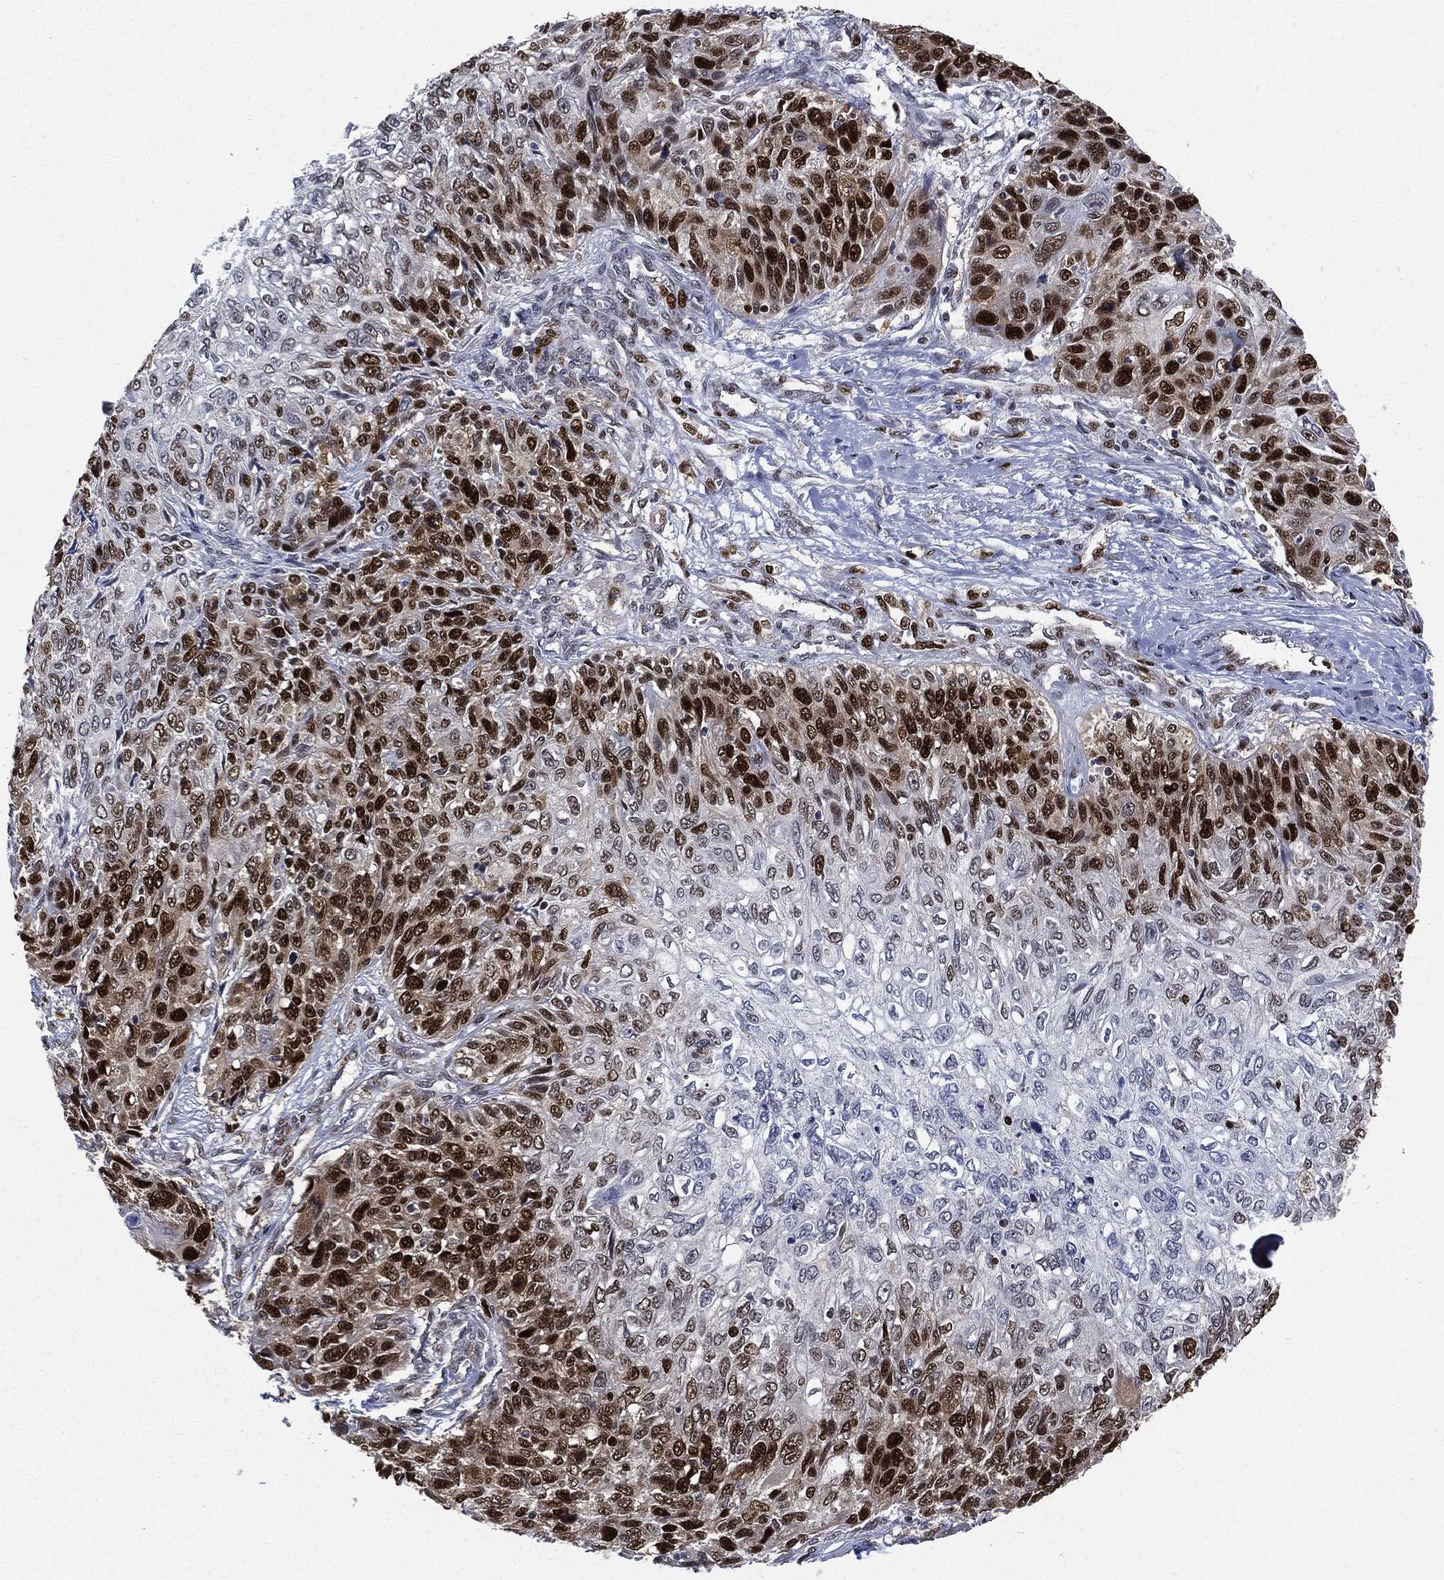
{"staining": {"intensity": "strong", "quantity": "25%-75%", "location": "nuclear"}, "tissue": "skin cancer", "cell_type": "Tumor cells", "image_type": "cancer", "snomed": [{"axis": "morphology", "description": "Squamous cell carcinoma, NOS"}, {"axis": "topography", "description": "Skin"}], "caption": "Squamous cell carcinoma (skin) tissue shows strong nuclear expression in approximately 25%-75% of tumor cells, visualized by immunohistochemistry. (DAB = brown stain, brightfield microscopy at high magnification).", "gene": "PCNA", "patient": {"sex": "male", "age": 92}}